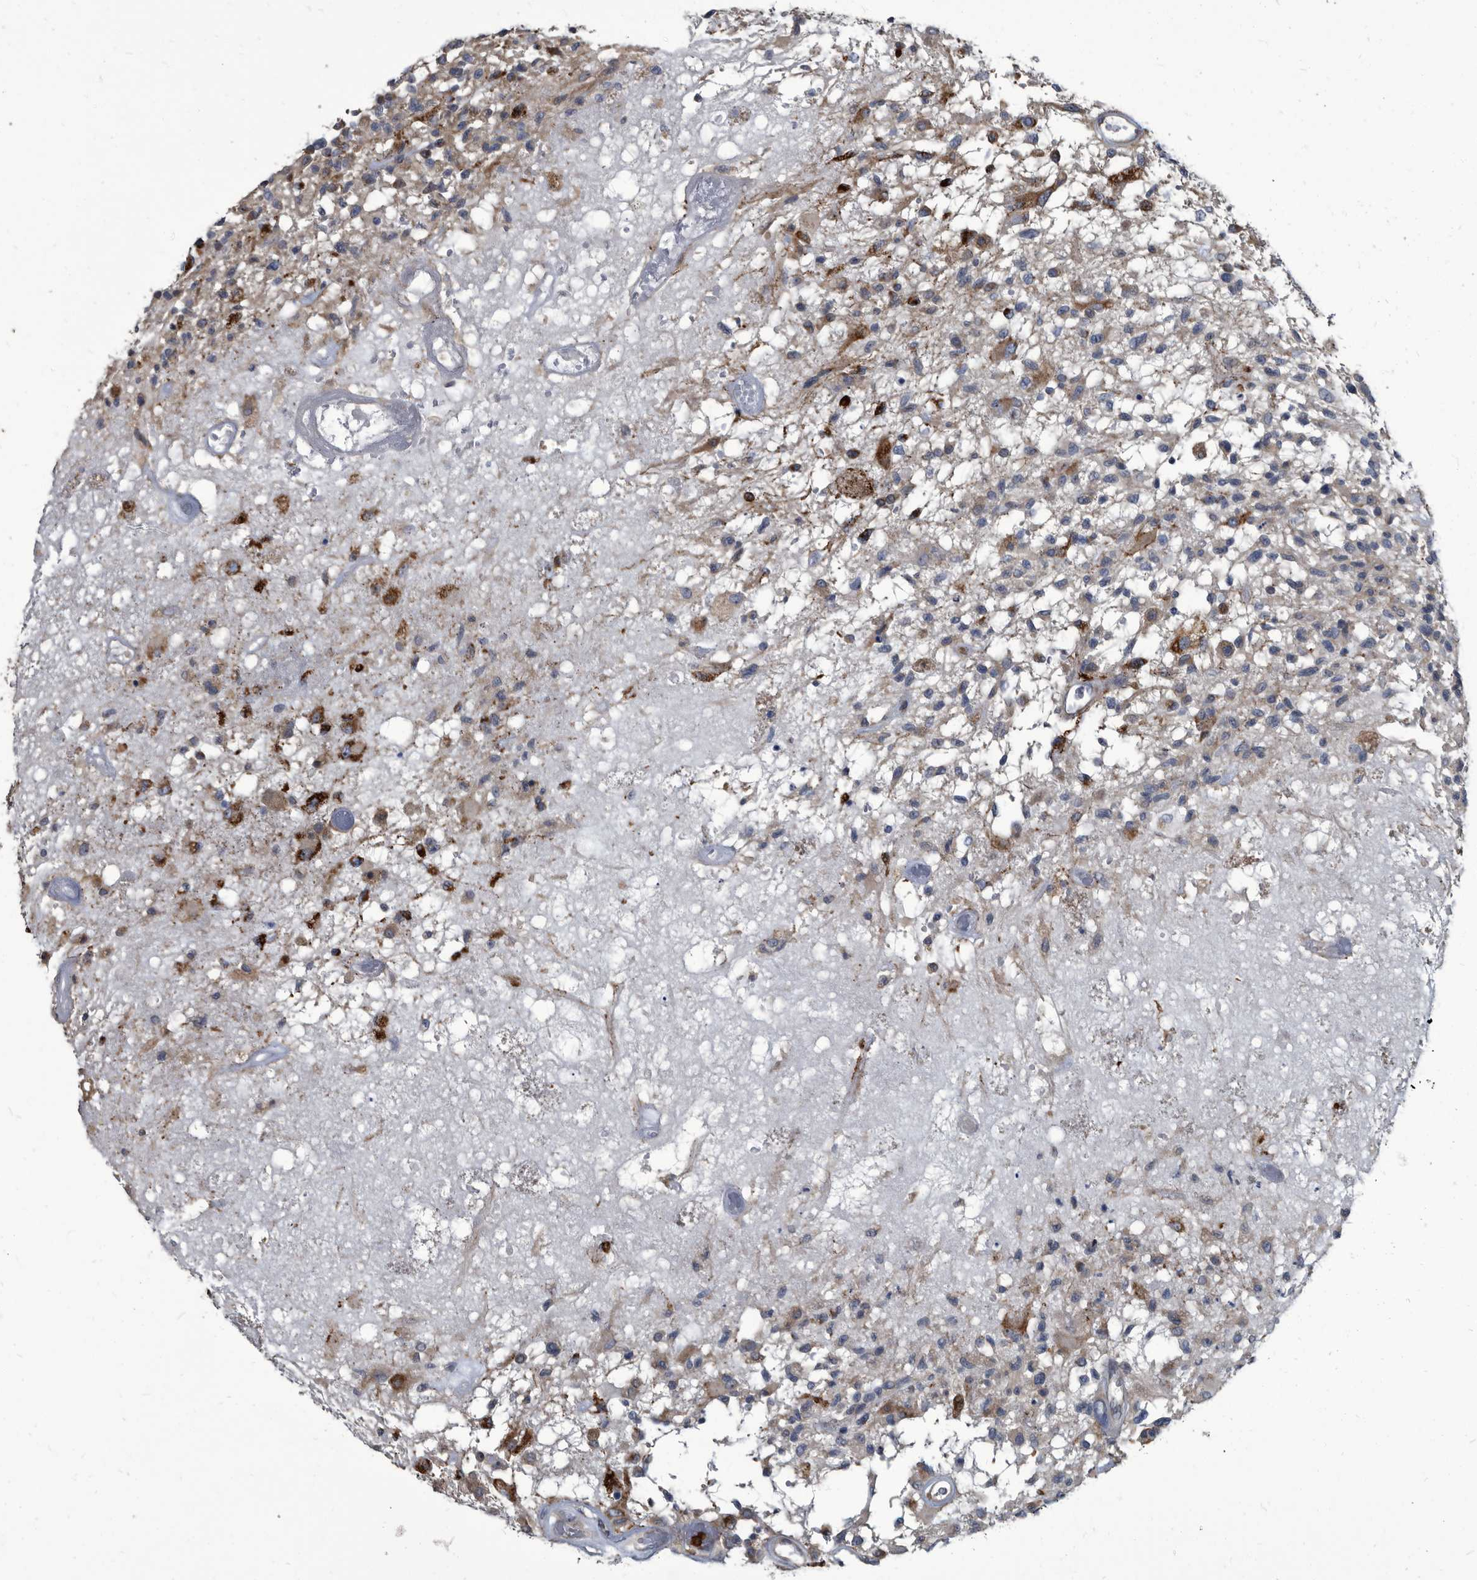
{"staining": {"intensity": "weak", "quantity": "<25%", "location": "cytoplasmic/membranous"}, "tissue": "glioma", "cell_type": "Tumor cells", "image_type": "cancer", "snomed": [{"axis": "morphology", "description": "Glioma, malignant, High grade"}, {"axis": "morphology", "description": "Glioblastoma, NOS"}, {"axis": "topography", "description": "Brain"}], "caption": "A high-resolution histopathology image shows immunohistochemistry (IHC) staining of malignant glioma (high-grade), which reveals no significant staining in tumor cells. Brightfield microscopy of IHC stained with DAB (brown) and hematoxylin (blue), captured at high magnification.", "gene": "CDV3", "patient": {"sex": "male", "age": 60}}